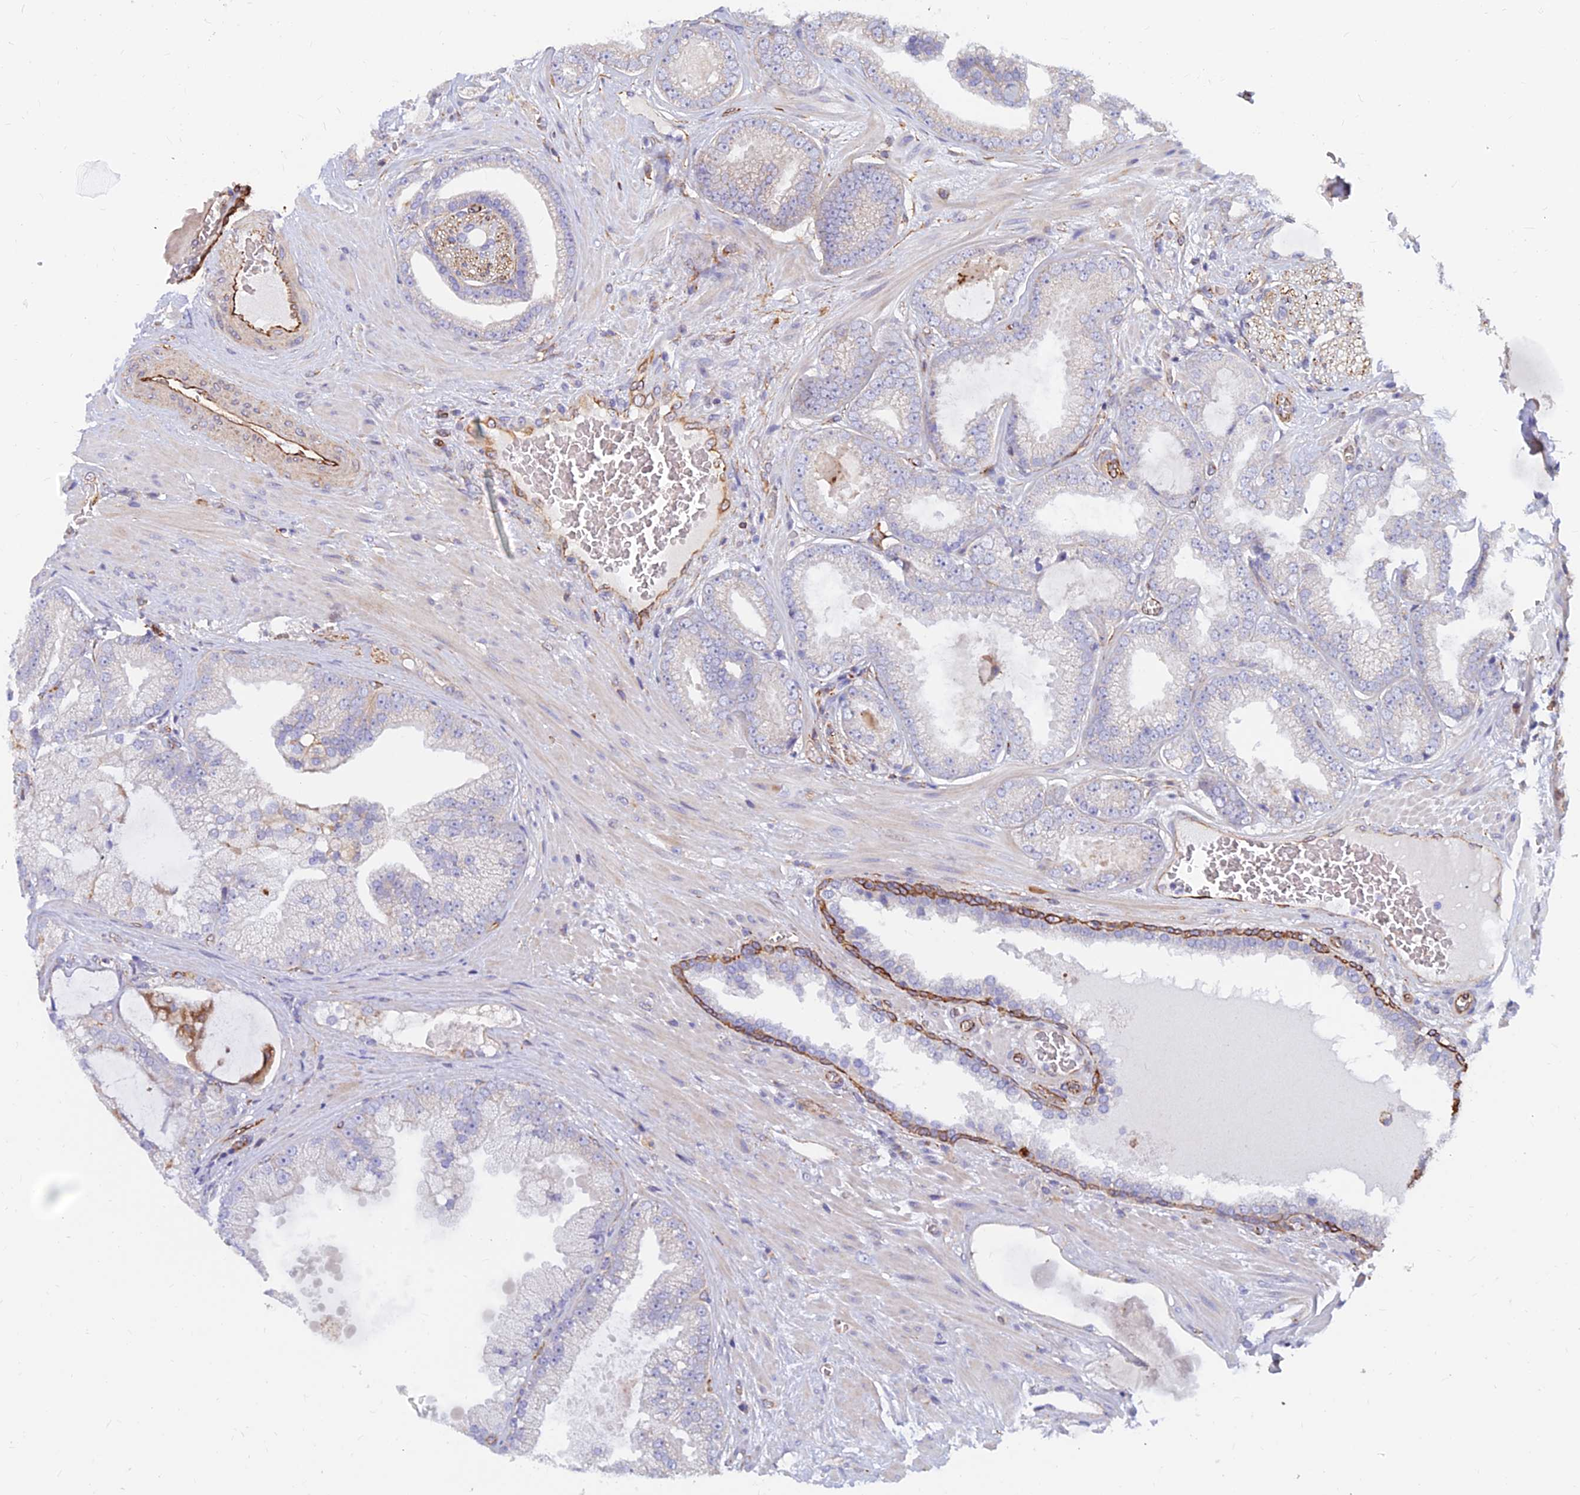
{"staining": {"intensity": "negative", "quantity": "none", "location": "none"}, "tissue": "prostate cancer", "cell_type": "Tumor cells", "image_type": "cancer", "snomed": [{"axis": "morphology", "description": "Adenocarcinoma, Low grade"}, {"axis": "topography", "description": "Prostate"}], "caption": "A micrograph of prostate low-grade adenocarcinoma stained for a protein displays no brown staining in tumor cells. (DAB (3,3'-diaminobenzidine) immunohistochemistry, high magnification).", "gene": "CDK18", "patient": {"sex": "male", "age": 57}}